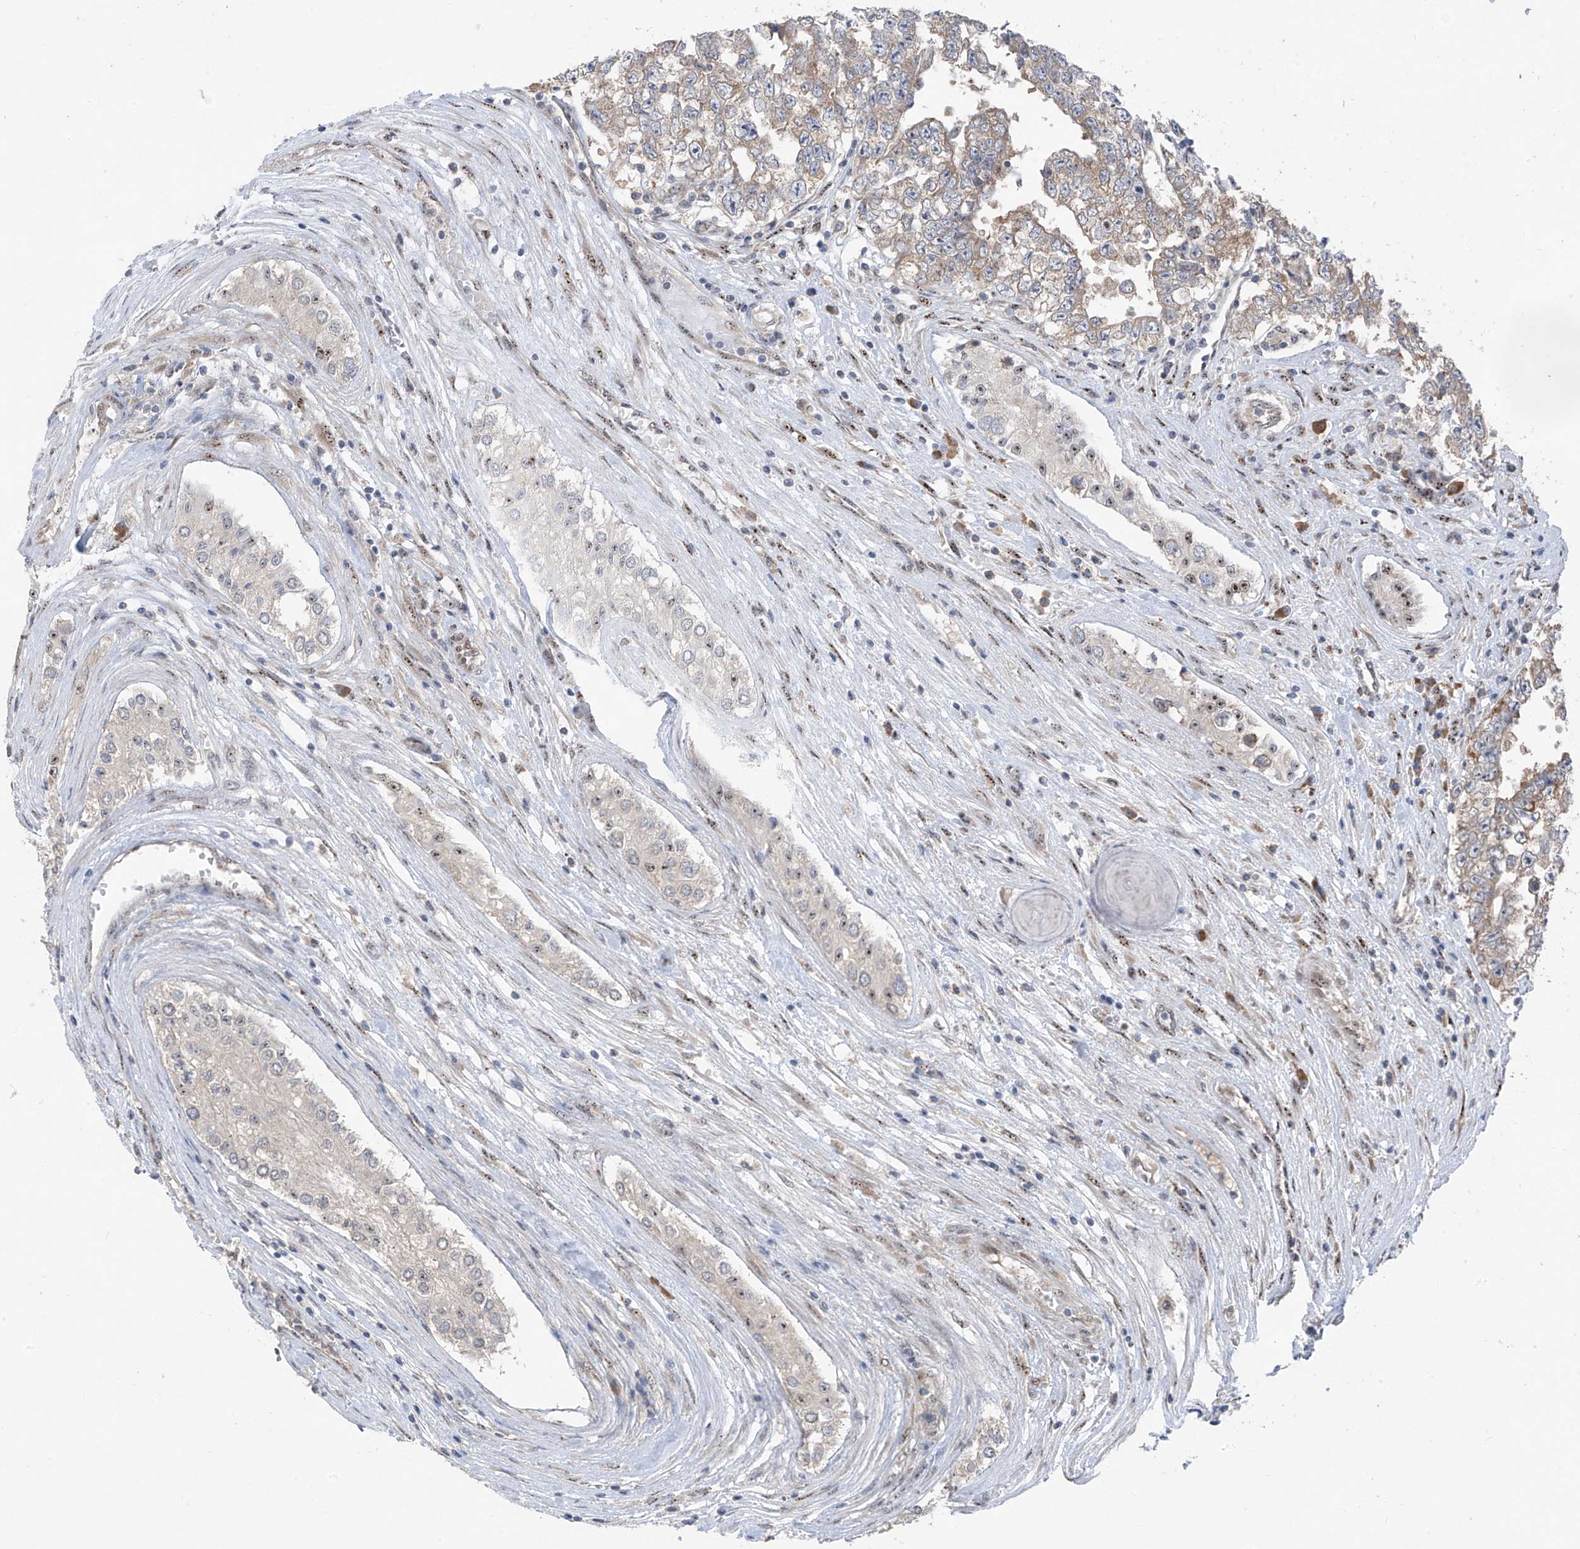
{"staining": {"intensity": "moderate", "quantity": "25%-75%", "location": "cytoplasmic/membranous,nuclear"}, "tissue": "testis cancer", "cell_type": "Tumor cells", "image_type": "cancer", "snomed": [{"axis": "morphology", "description": "Carcinoma, Embryonal, NOS"}, {"axis": "topography", "description": "Testis"}], "caption": "IHC image of embryonal carcinoma (testis) stained for a protein (brown), which shows medium levels of moderate cytoplasmic/membranous and nuclear expression in approximately 25%-75% of tumor cells.", "gene": "RPL4", "patient": {"sex": "male", "age": 25}}